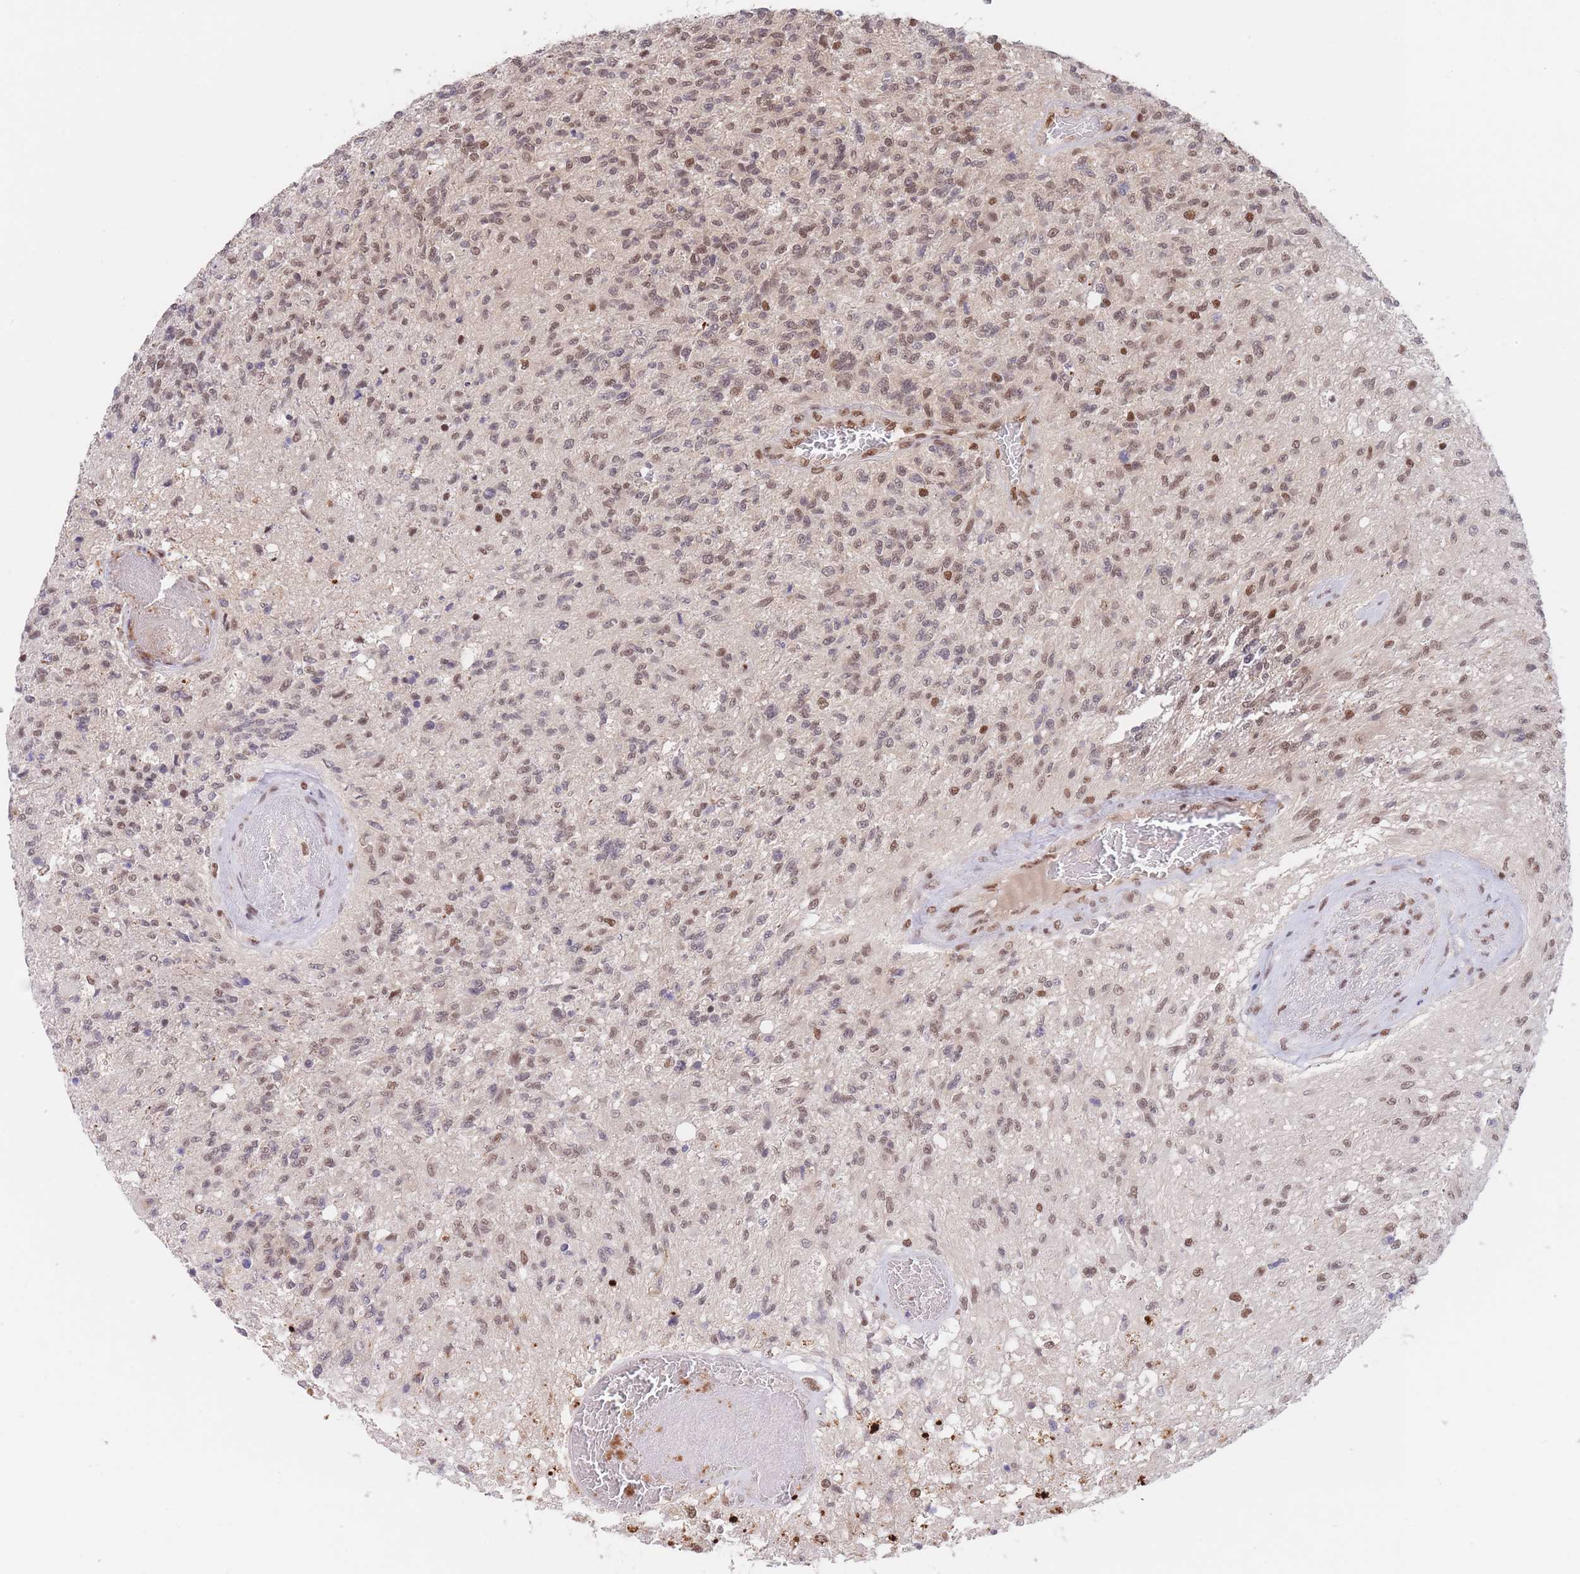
{"staining": {"intensity": "moderate", "quantity": ">75%", "location": "nuclear"}, "tissue": "glioma", "cell_type": "Tumor cells", "image_type": "cancer", "snomed": [{"axis": "morphology", "description": "Glioma, malignant, High grade"}, {"axis": "topography", "description": "Brain"}], "caption": "The image demonstrates immunohistochemical staining of malignant glioma (high-grade). There is moderate nuclear expression is present in approximately >75% of tumor cells.", "gene": "SMAD9", "patient": {"sex": "male", "age": 56}}